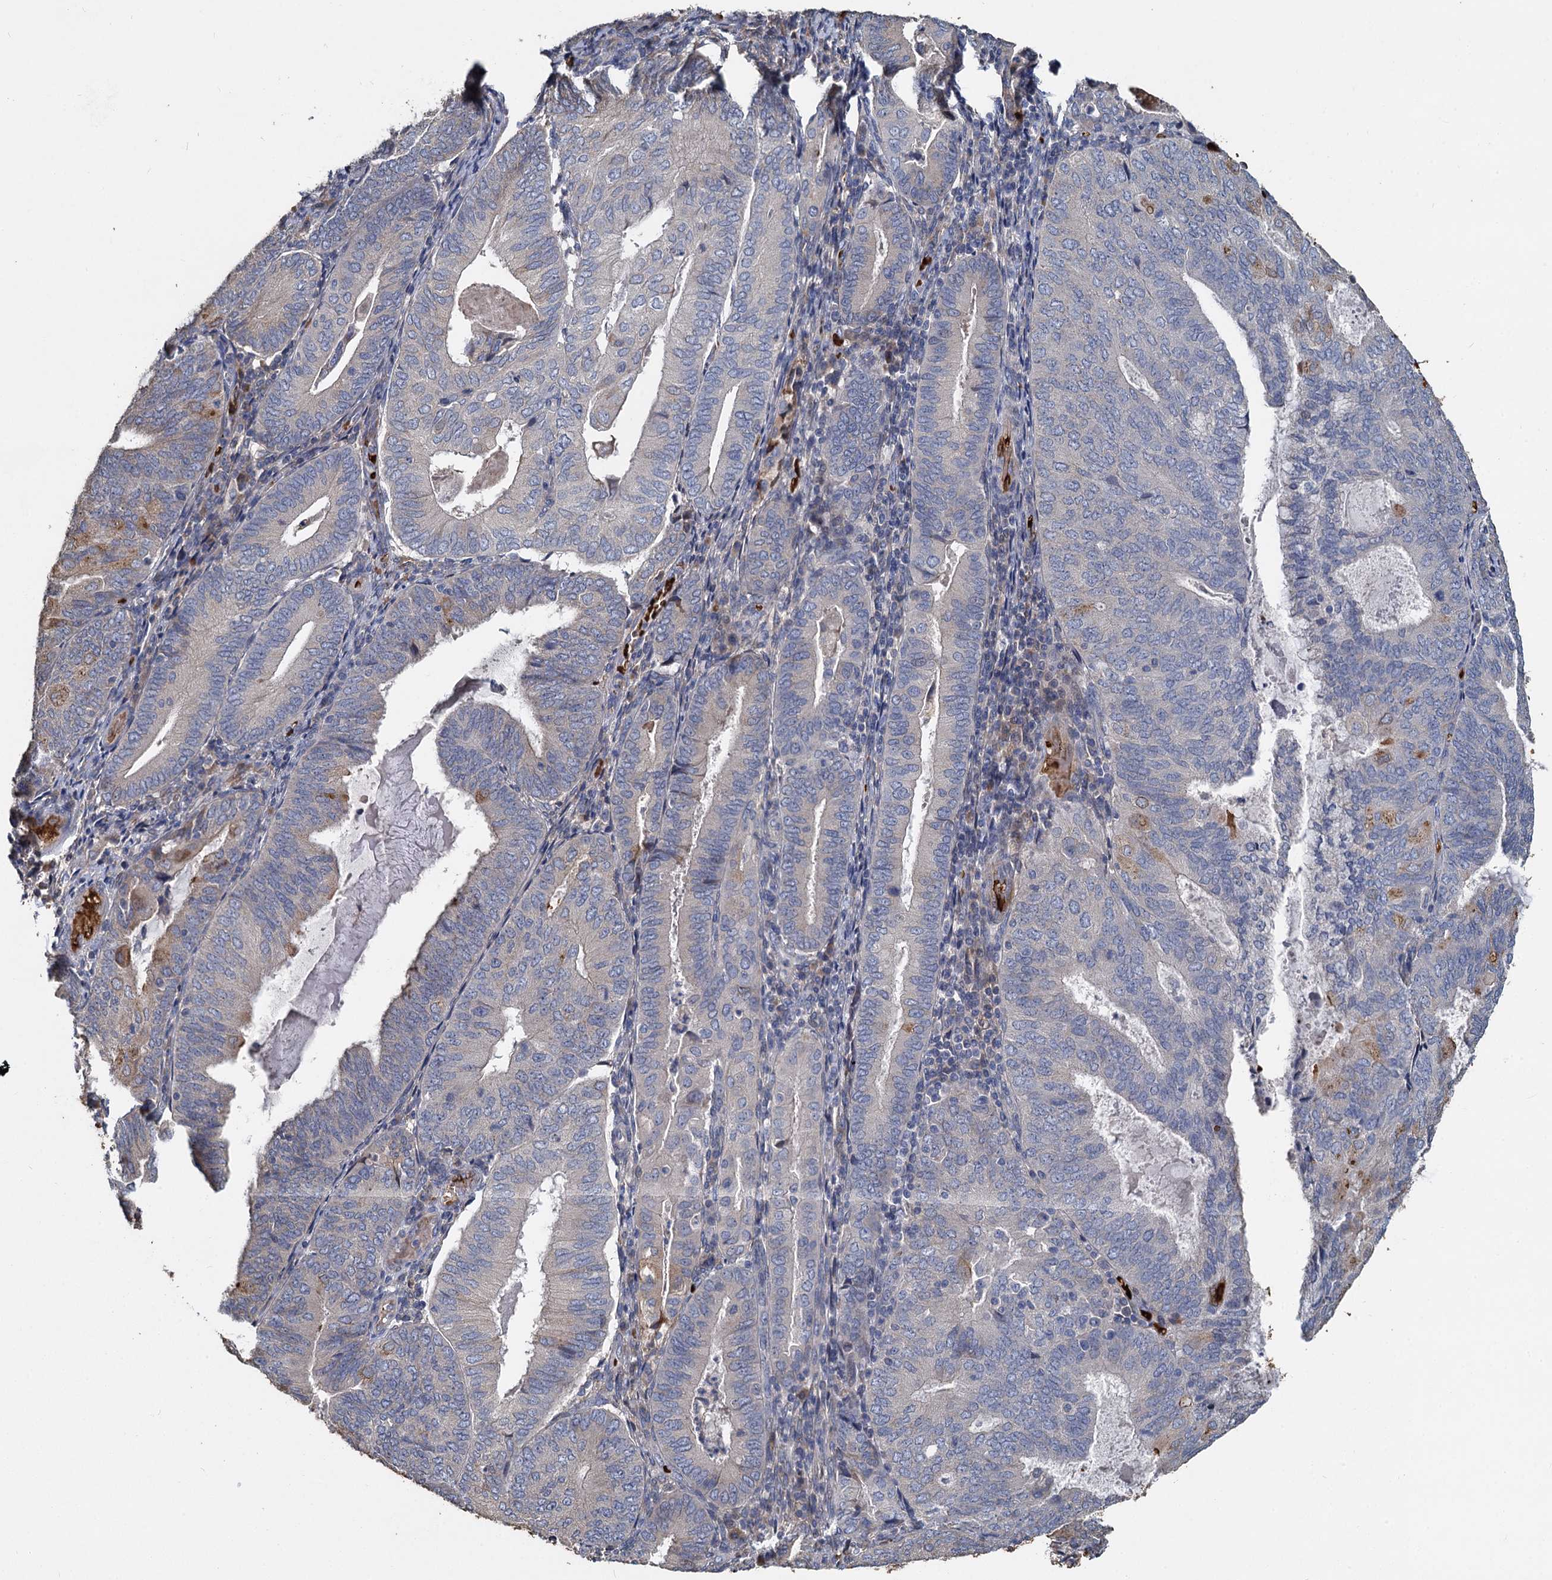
{"staining": {"intensity": "weak", "quantity": "<25%", "location": "cytoplasmic/membranous"}, "tissue": "endometrial cancer", "cell_type": "Tumor cells", "image_type": "cancer", "snomed": [{"axis": "morphology", "description": "Adenocarcinoma, NOS"}, {"axis": "topography", "description": "Endometrium"}], "caption": "Immunohistochemistry micrograph of neoplastic tissue: endometrial cancer stained with DAB (3,3'-diaminobenzidine) reveals no significant protein staining in tumor cells.", "gene": "TCTN2", "patient": {"sex": "female", "age": 81}}